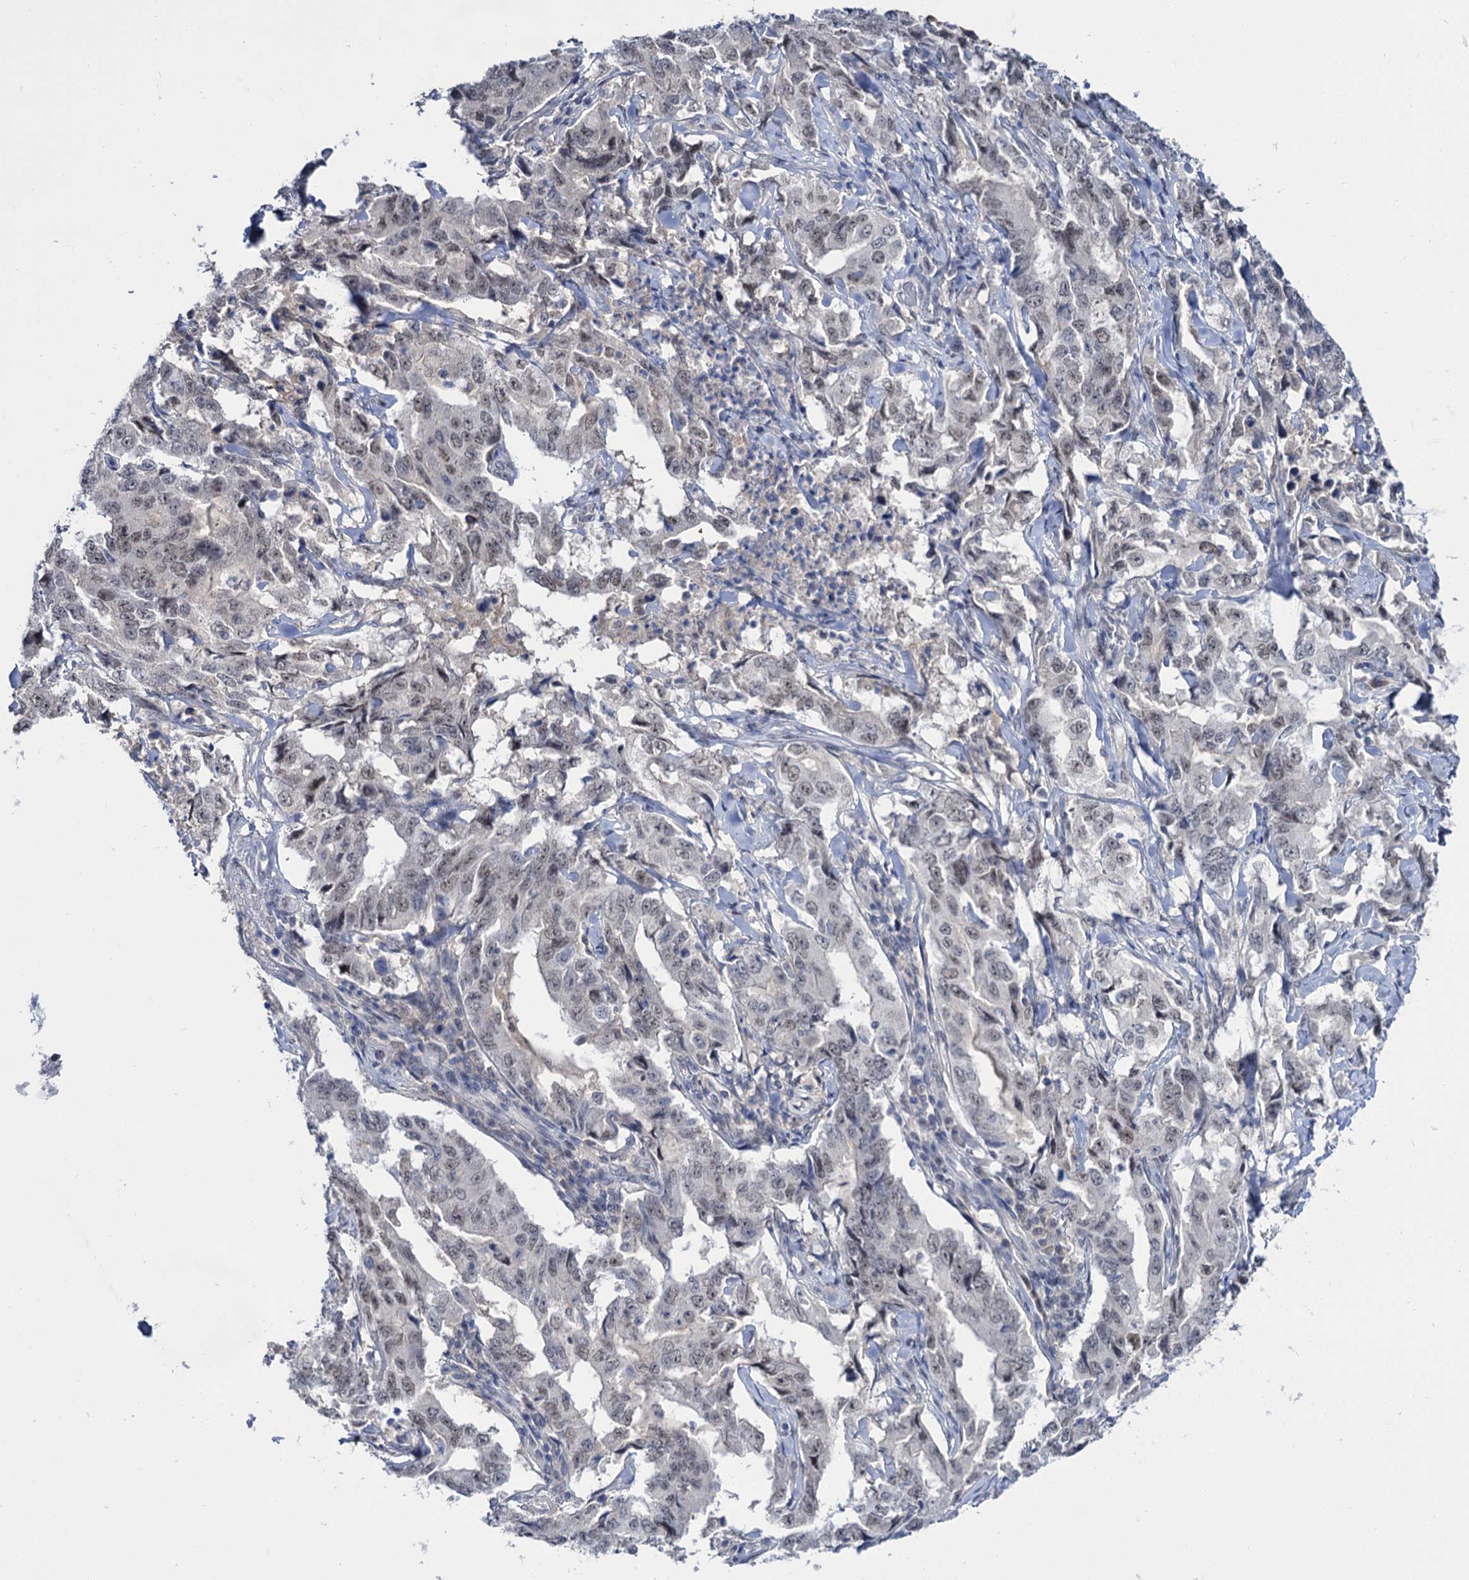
{"staining": {"intensity": "weak", "quantity": ">75%", "location": "nuclear"}, "tissue": "lung cancer", "cell_type": "Tumor cells", "image_type": "cancer", "snomed": [{"axis": "morphology", "description": "Adenocarcinoma, NOS"}, {"axis": "topography", "description": "Lung"}], "caption": "Immunohistochemistry (IHC) of lung cancer (adenocarcinoma) reveals low levels of weak nuclear staining in about >75% of tumor cells.", "gene": "NEK10", "patient": {"sex": "female", "age": 51}}